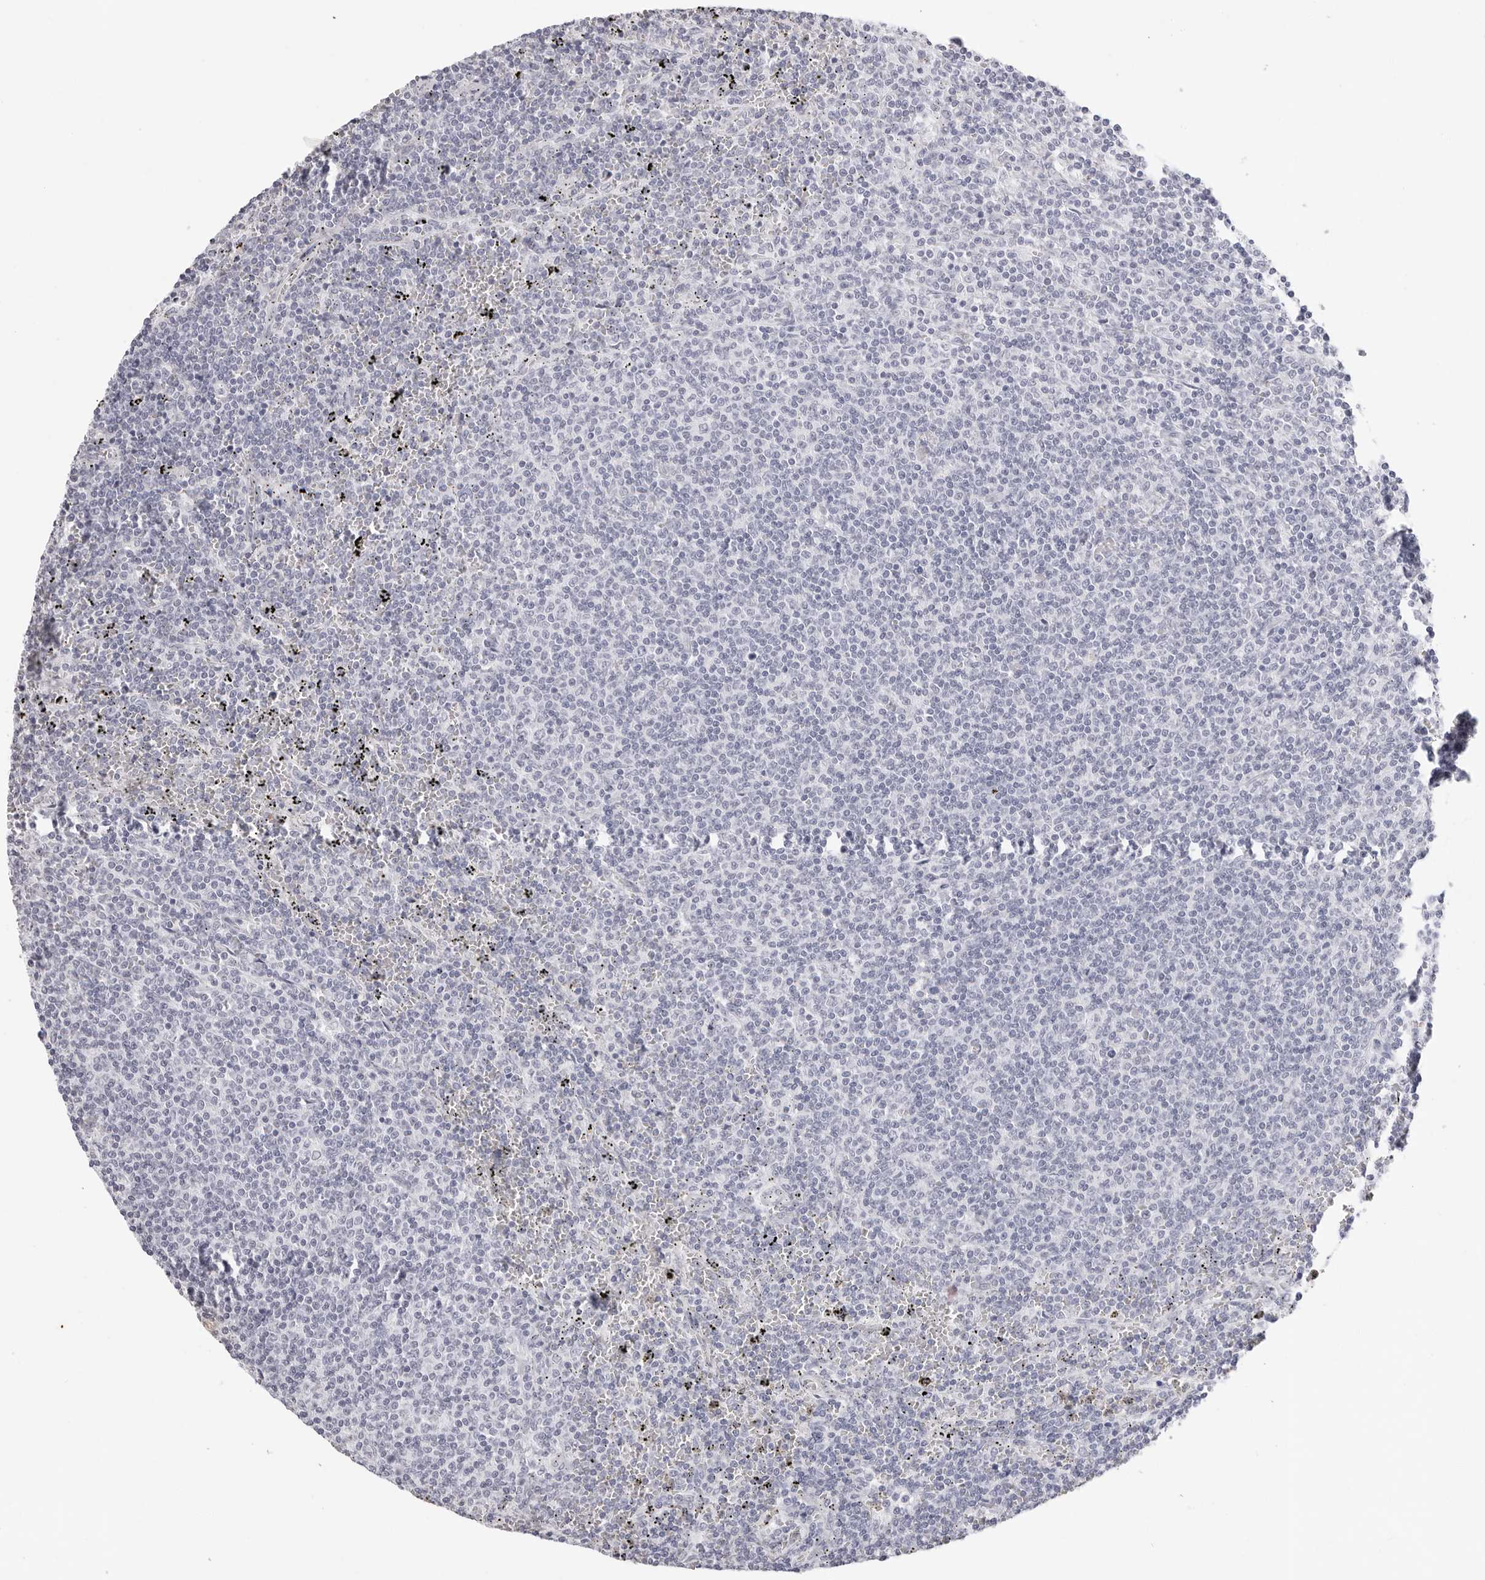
{"staining": {"intensity": "negative", "quantity": "none", "location": "none"}, "tissue": "lymphoma", "cell_type": "Tumor cells", "image_type": "cancer", "snomed": [{"axis": "morphology", "description": "Malignant lymphoma, non-Hodgkin's type, Low grade"}, {"axis": "topography", "description": "Spleen"}], "caption": "Human low-grade malignant lymphoma, non-Hodgkin's type stained for a protein using immunohistochemistry demonstrates no positivity in tumor cells.", "gene": "CST5", "patient": {"sex": "female", "age": 50}}